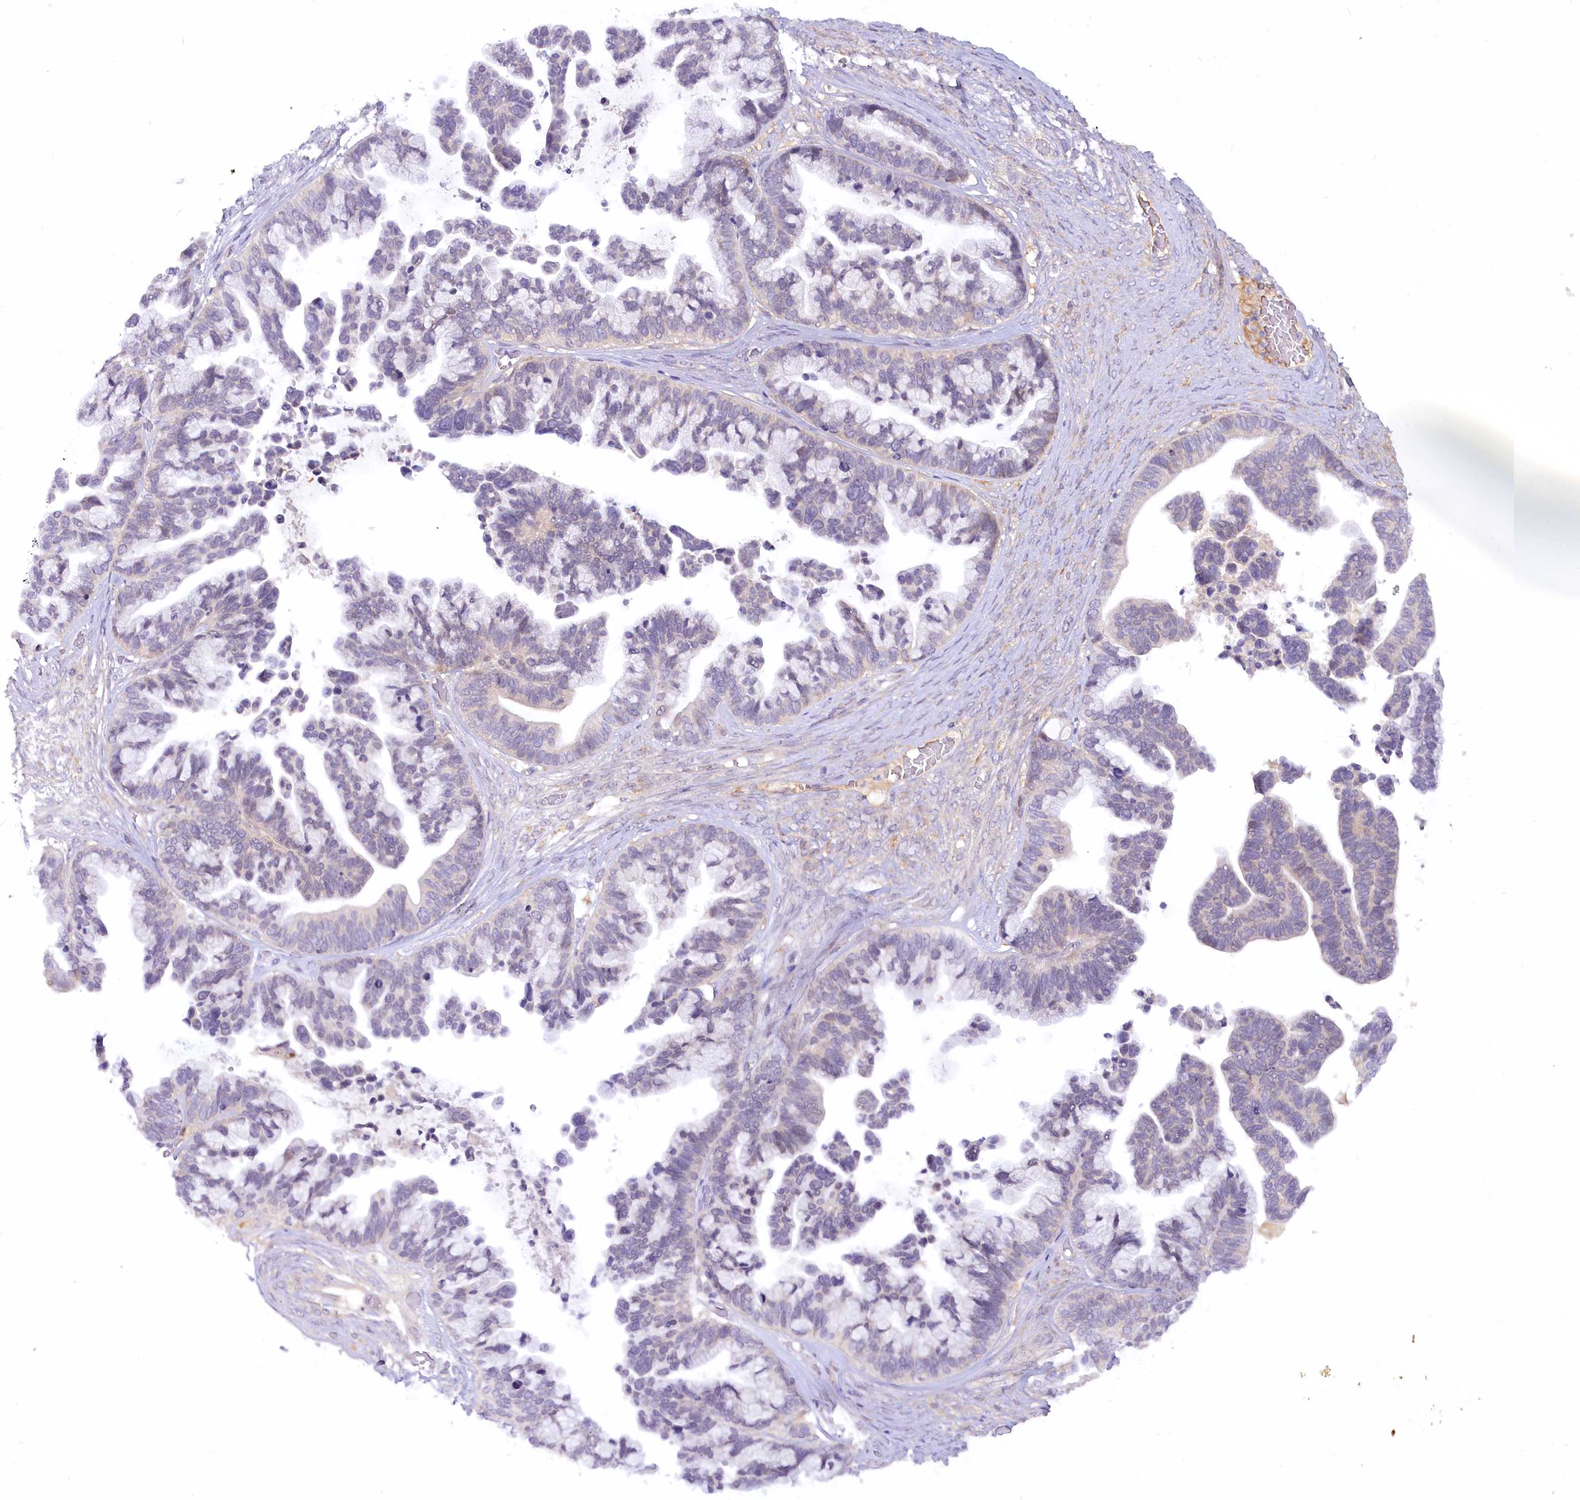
{"staining": {"intensity": "negative", "quantity": "none", "location": "none"}, "tissue": "ovarian cancer", "cell_type": "Tumor cells", "image_type": "cancer", "snomed": [{"axis": "morphology", "description": "Cystadenocarcinoma, serous, NOS"}, {"axis": "topography", "description": "Ovary"}], "caption": "IHC micrograph of neoplastic tissue: ovarian serous cystadenocarcinoma stained with DAB (3,3'-diaminobenzidine) exhibits no significant protein staining in tumor cells.", "gene": "EFHC2", "patient": {"sex": "female", "age": 56}}